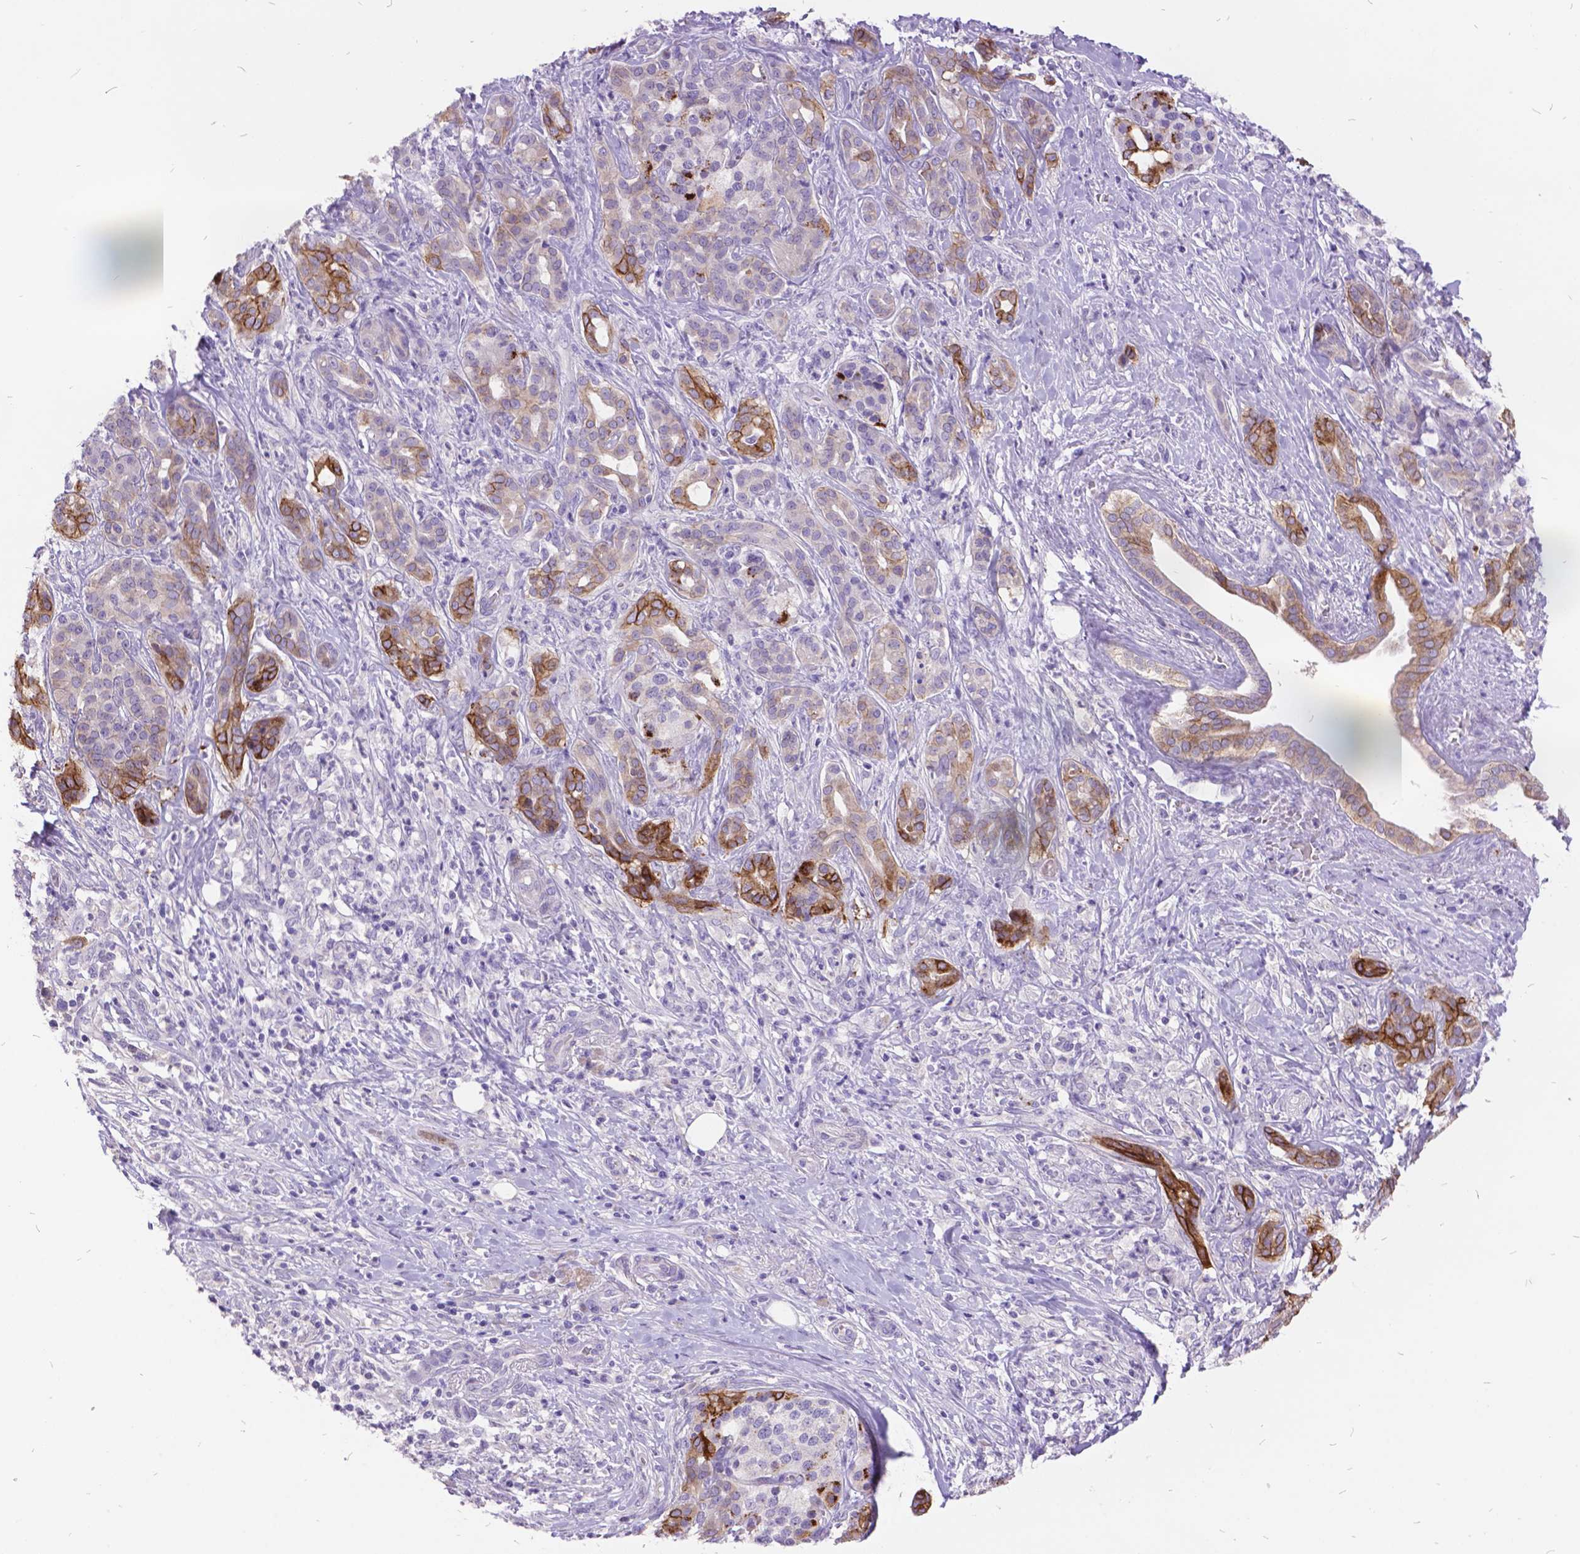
{"staining": {"intensity": "moderate", "quantity": "<25%", "location": "cytoplasmic/membranous"}, "tissue": "pancreatic cancer", "cell_type": "Tumor cells", "image_type": "cancer", "snomed": [{"axis": "morphology", "description": "Normal tissue, NOS"}, {"axis": "morphology", "description": "Inflammation, NOS"}, {"axis": "morphology", "description": "Adenocarcinoma, NOS"}, {"axis": "topography", "description": "Pancreas"}], "caption": "This photomicrograph displays IHC staining of human pancreatic cancer (adenocarcinoma), with low moderate cytoplasmic/membranous positivity in about <25% of tumor cells.", "gene": "ITGB6", "patient": {"sex": "male", "age": 57}}